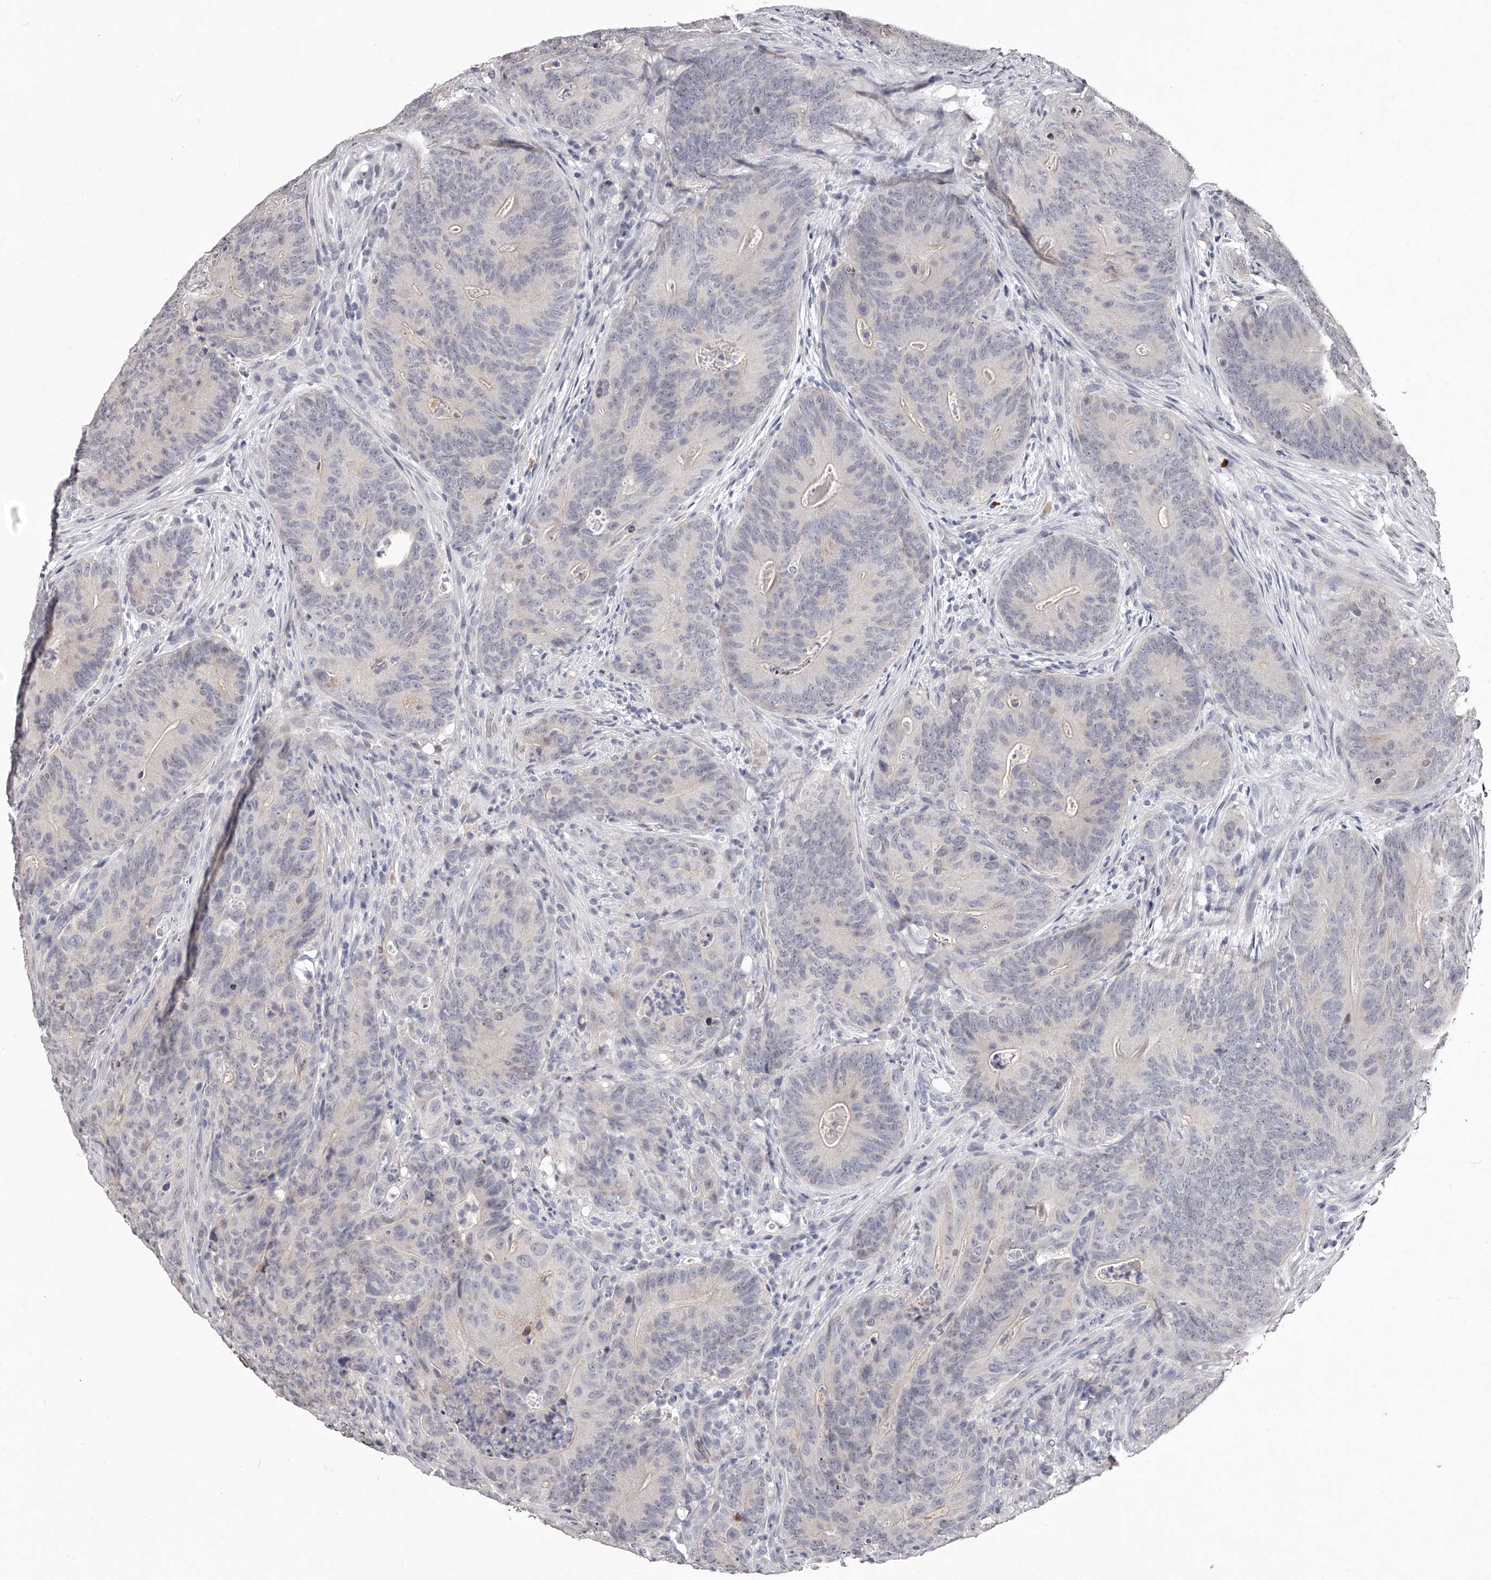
{"staining": {"intensity": "negative", "quantity": "none", "location": "none"}, "tissue": "colorectal cancer", "cell_type": "Tumor cells", "image_type": "cancer", "snomed": [{"axis": "morphology", "description": "Normal tissue, NOS"}, {"axis": "topography", "description": "Colon"}], "caption": "Immunohistochemistry (IHC) histopathology image of neoplastic tissue: human colorectal cancer stained with DAB demonstrates no significant protein positivity in tumor cells.", "gene": "NT5DC1", "patient": {"sex": "female", "age": 82}}